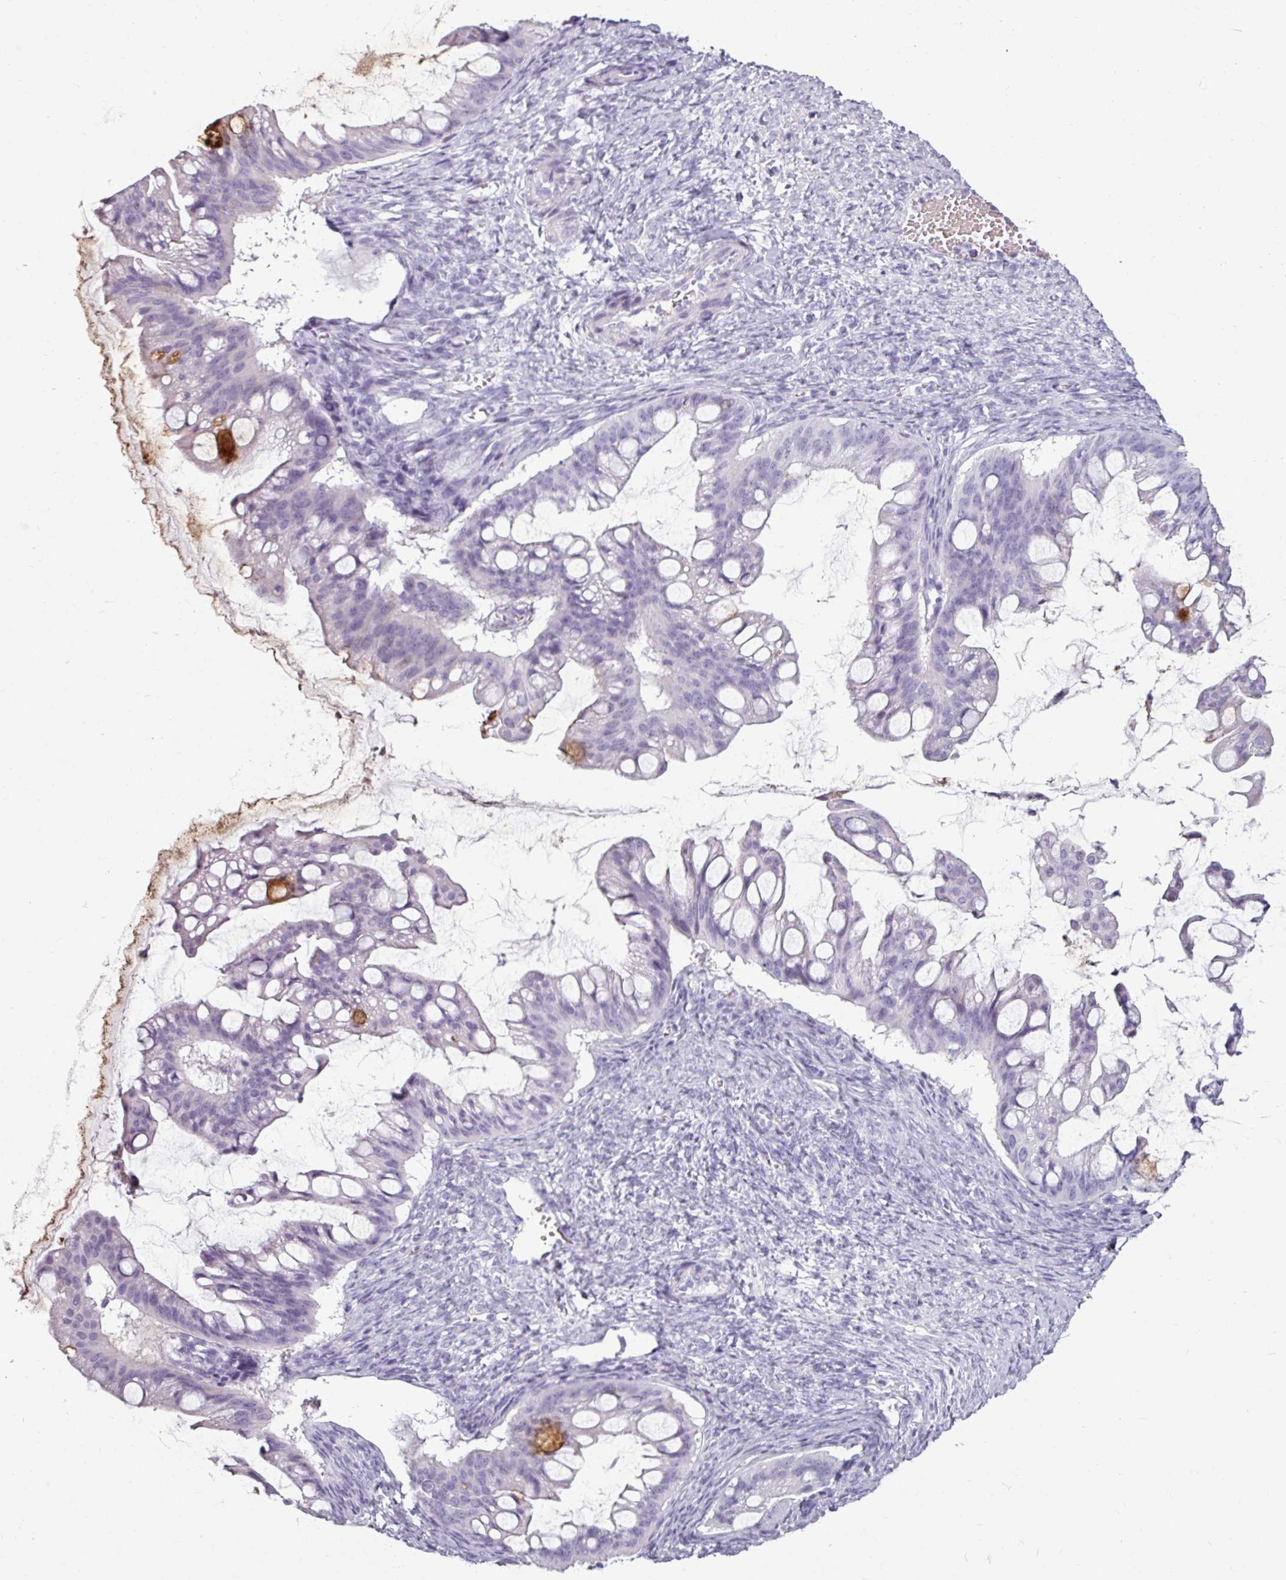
{"staining": {"intensity": "moderate", "quantity": "<25%", "location": "cytoplasmic/membranous"}, "tissue": "ovarian cancer", "cell_type": "Tumor cells", "image_type": "cancer", "snomed": [{"axis": "morphology", "description": "Cystadenocarcinoma, mucinous, NOS"}, {"axis": "topography", "description": "Ovary"}], "caption": "Ovarian mucinous cystadenocarcinoma stained with DAB (3,3'-diaminobenzidine) immunohistochemistry shows low levels of moderate cytoplasmic/membranous staining in approximately <25% of tumor cells. The staining was performed using DAB (3,3'-diaminobenzidine), with brown indicating positive protein expression. Nuclei are stained blue with hematoxylin.", "gene": "CLCA1", "patient": {"sex": "female", "age": 73}}